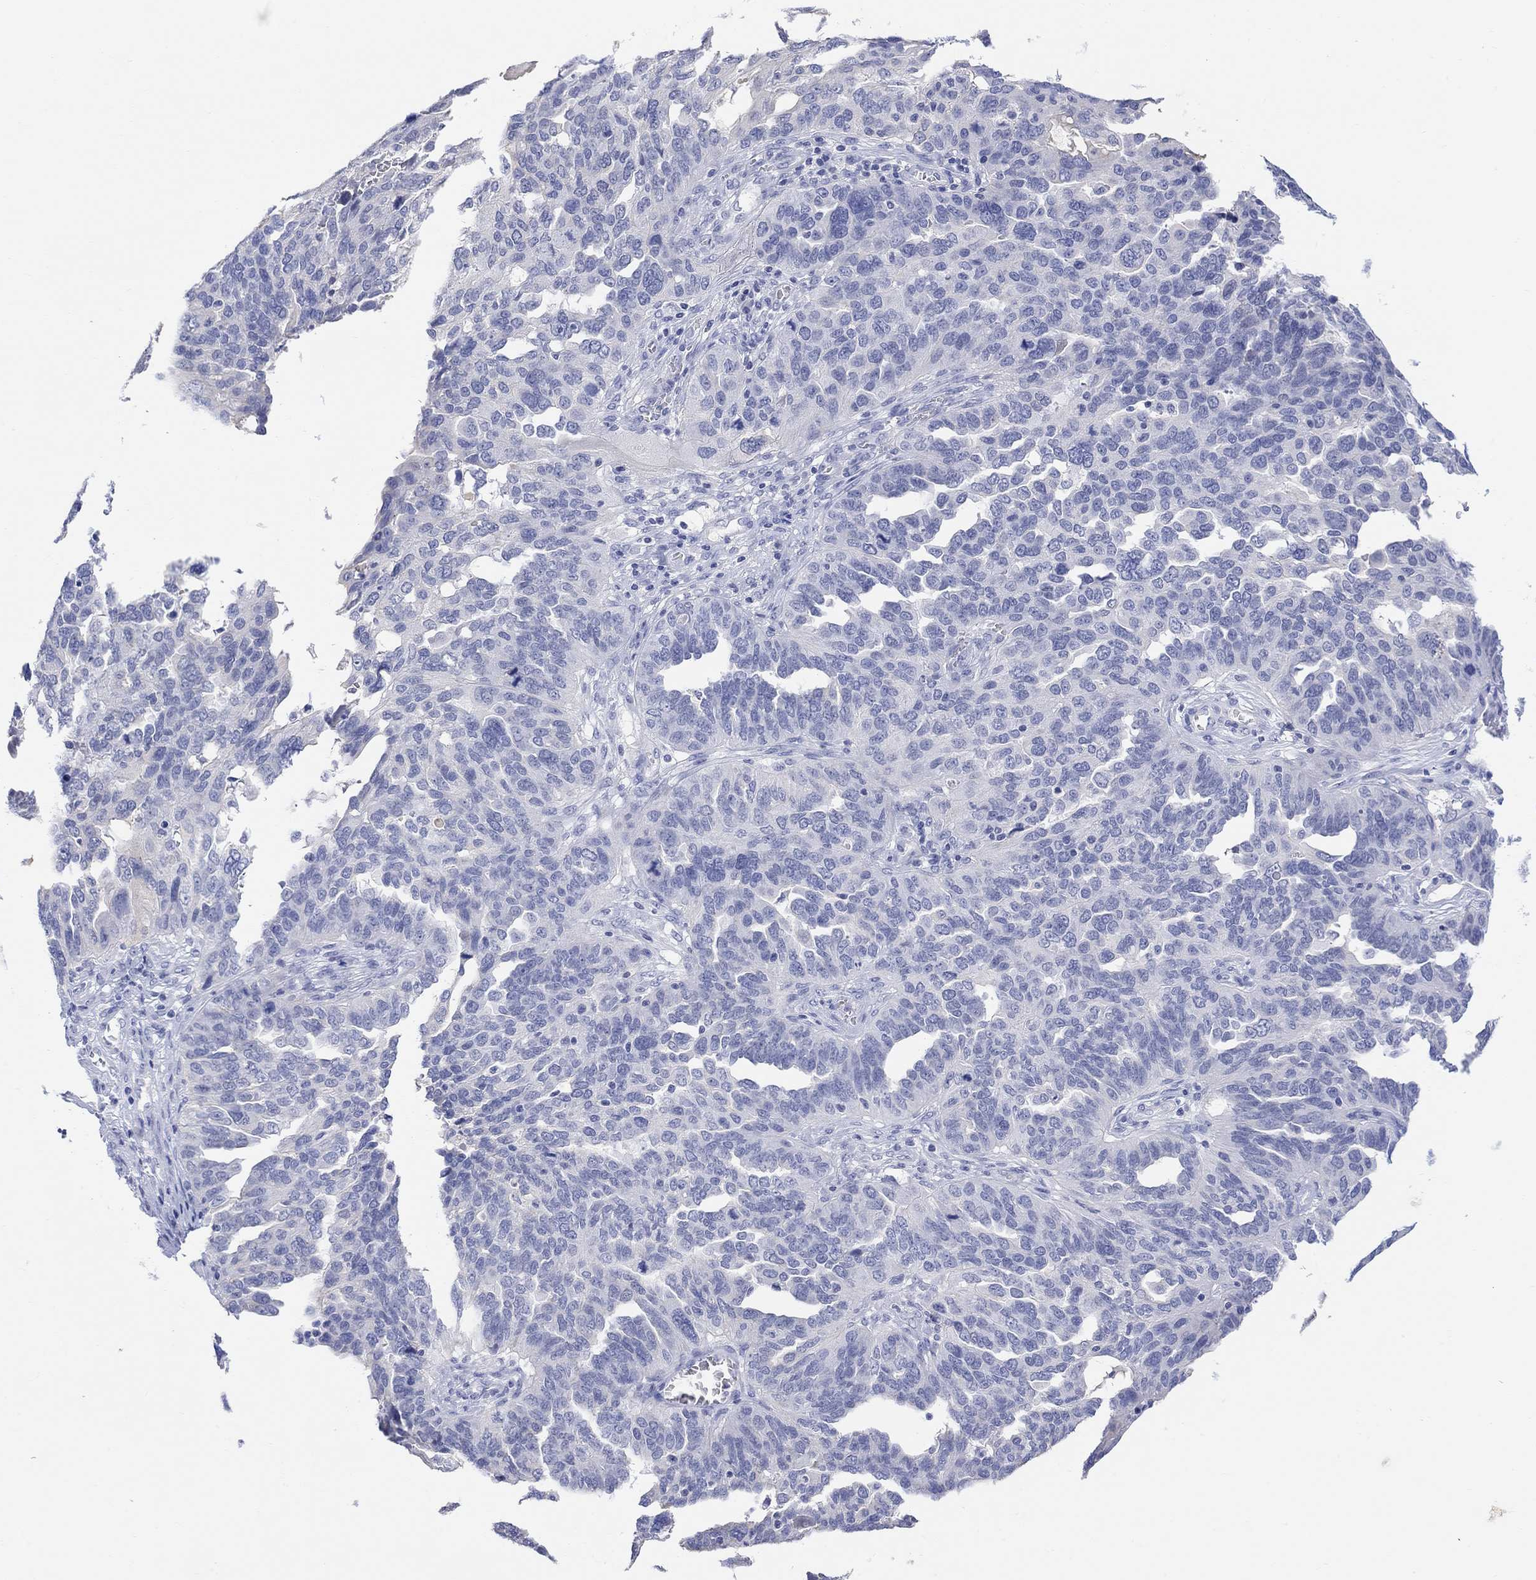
{"staining": {"intensity": "negative", "quantity": "none", "location": "none"}, "tissue": "ovarian cancer", "cell_type": "Tumor cells", "image_type": "cancer", "snomed": [{"axis": "morphology", "description": "Carcinoma, endometroid"}, {"axis": "topography", "description": "Soft tissue"}, {"axis": "topography", "description": "Ovary"}], "caption": "An immunohistochemistry (IHC) photomicrograph of endometroid carcinoma (ovarian) is shown. There is no staining in tumor cells of endometroid carcinoma (ovarian).", "gene": "TYR", "patient": {"sex": "female", "age": 52}}